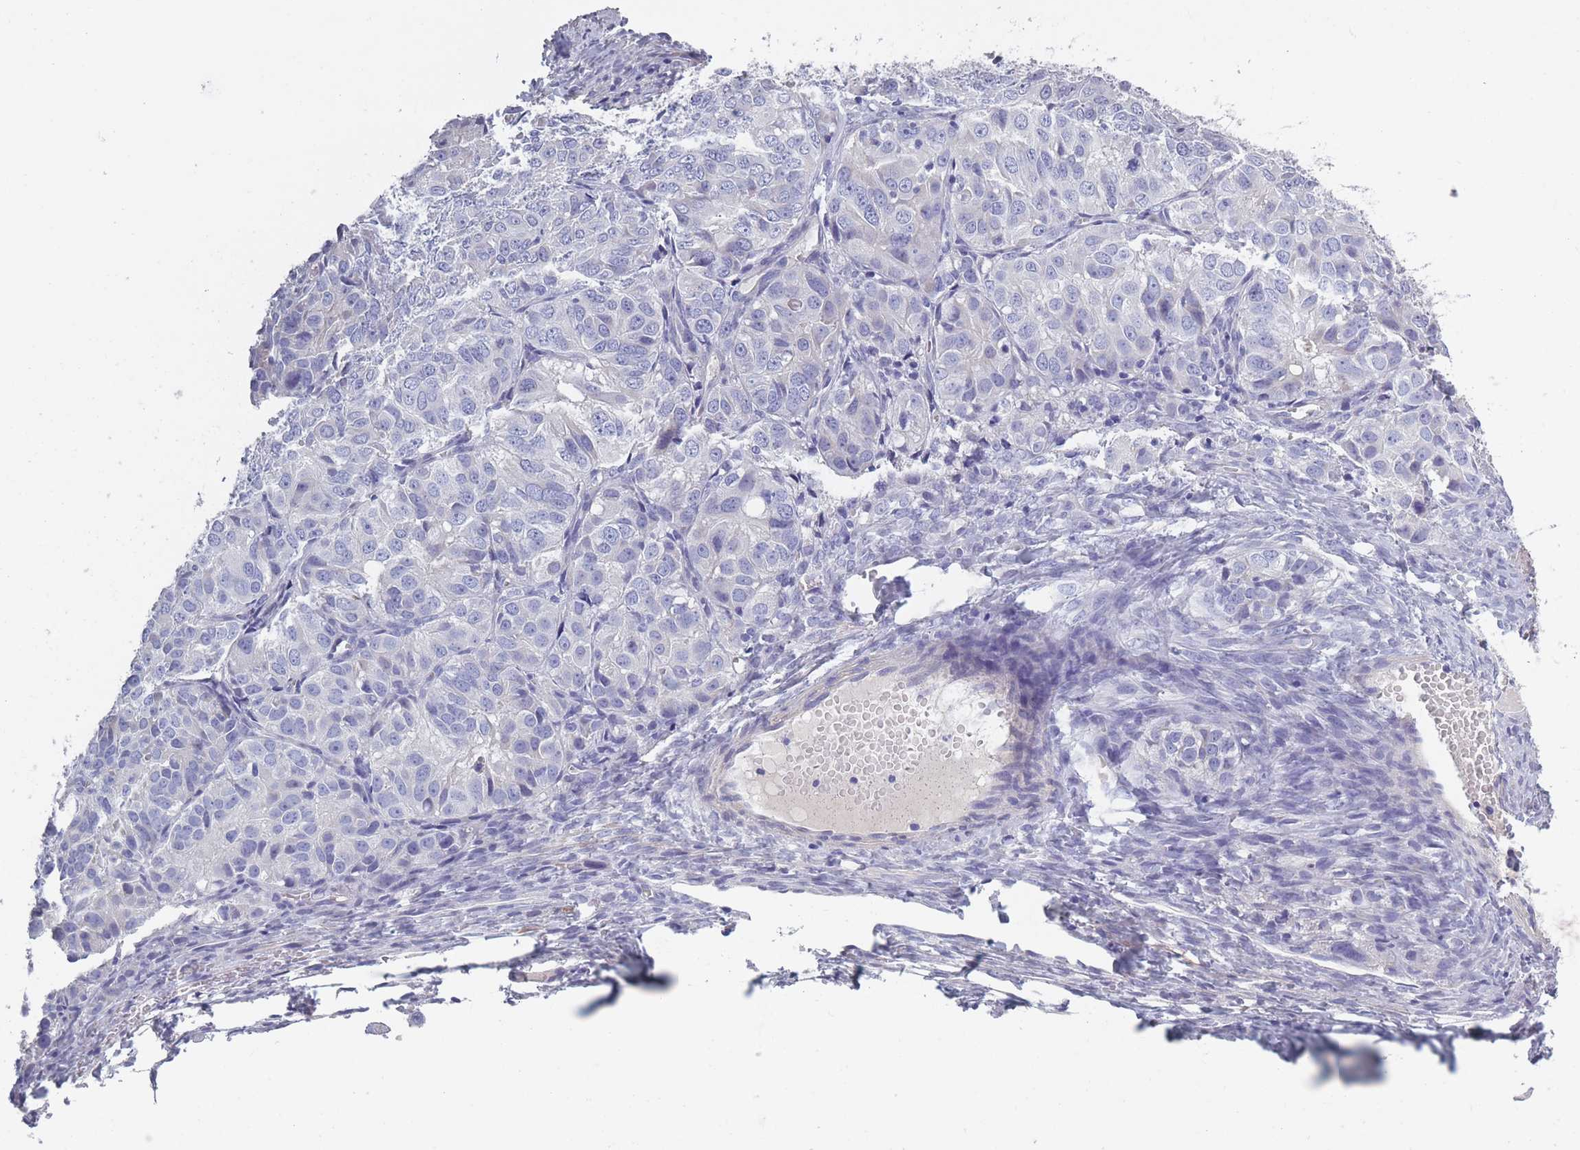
{"staining": {"intensity": "negative", "quantity": "none", "location": "none"}, "tissue": "ovarian cancer", "cell_type": "Tumor cells", "image_type": "cancer", "snomed": [{"axis": "morphology", "description": "Carcinoma, endometroid"}, {"axis": "topography", "description": "Ovary"}], "caption": "Micrograph shows no significant protein positivity in tumor cells of endometroid carcinoma (ovarian).", "gene": "OR4C5", "patient": {"sex": "female", "age": 51}}